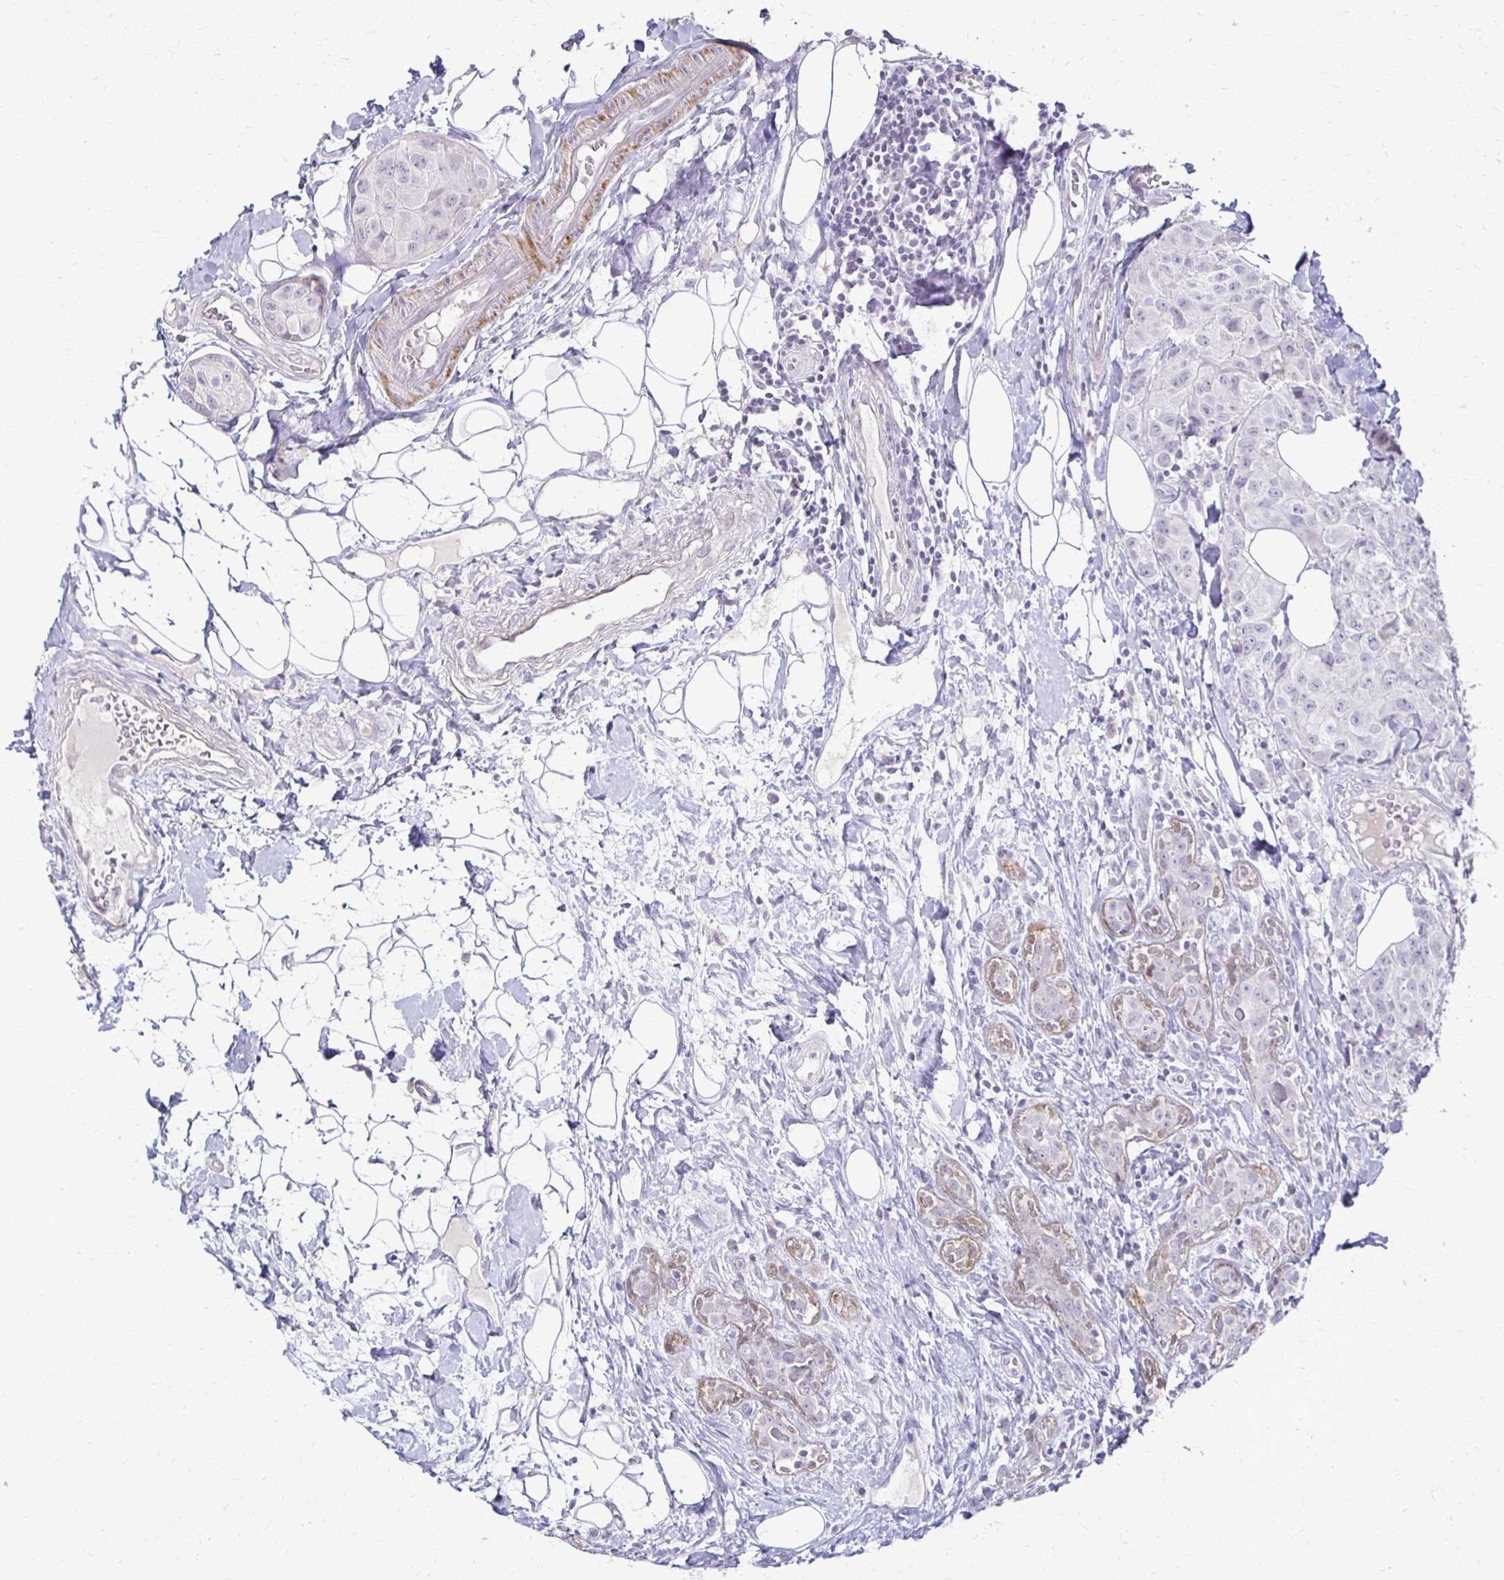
{"staining": {"intensity": "negative", "quantity": "none", "location": "none"}, "tissue": "breast cancer", "cell_type": "Tumor cells", "image_type": "cancer", "snomed": [{"axis": "morphology", "description": "Duct carcinoma"}, {"axis": "topography", "description": "Breast"}], "caption": "Immunohistochemistry (IHC) image of neoplastic tissue: infiltrating ductal carcinoma (breast) stained with DAB exhibits no significant protein positivity in tumor cells.", "gene": "FOXO4", "patient": {"sex": "female", "age": 43}}